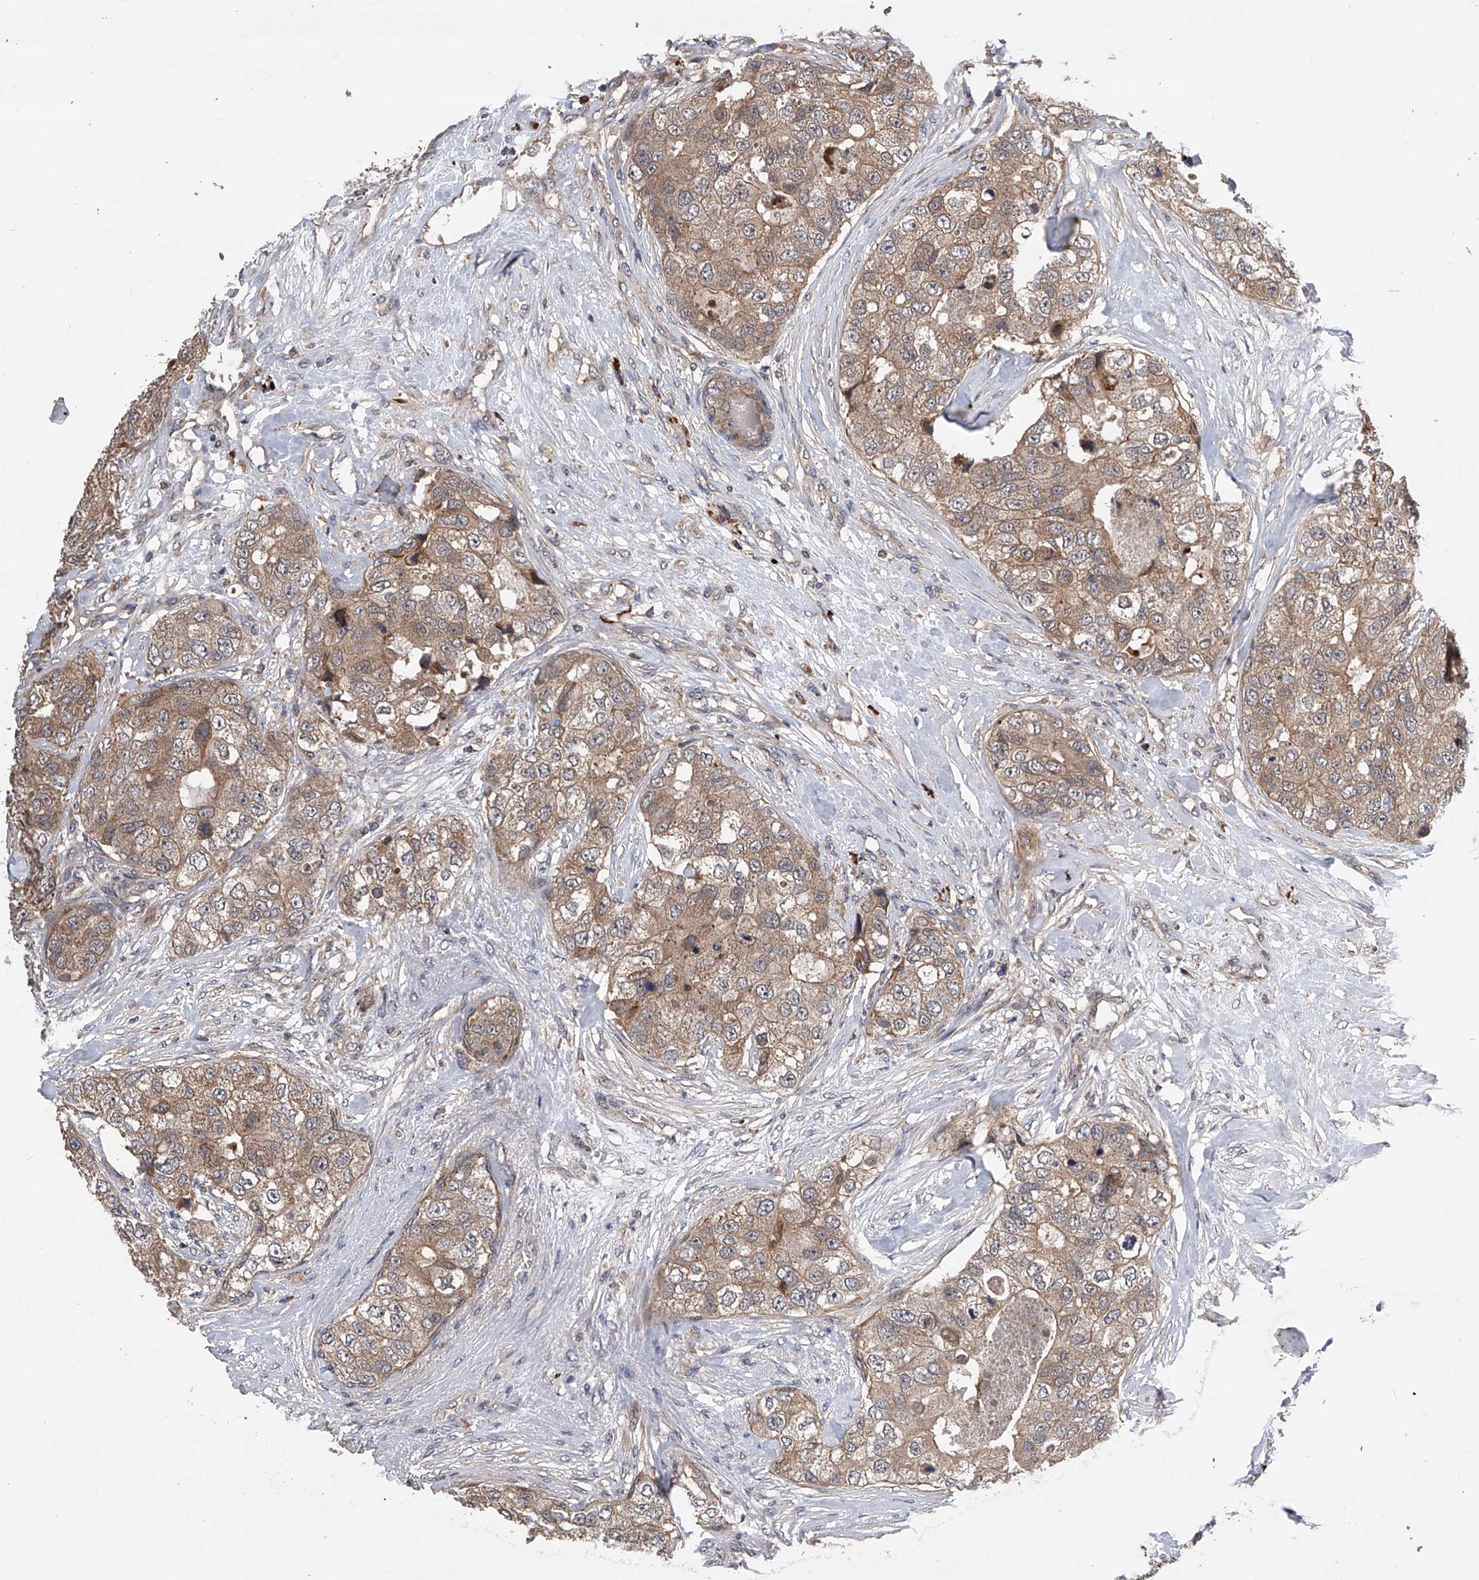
{"staining": {"intensity": "weak", "quantity": ">75%", "location": "cytoplasmic/membranous"}, "tissue": "breast cancer", "cell_type": "Tumor cells", "image_type": "cancer", "snomed": [{"axis": "morphology", "description": "Duct carcinoma"}, {"axis": "topography", "description": "Breast"}], "caption": "A brown stain labels weak cytoplasmic/membranous staining of a protein in human breast cancer tumor cells. (DAB (3,3'-diaminobenzidine) IHC with brightfield microscopy, high magnification).", "gene": "SPOCK1", "patient": {"sex": "female", "age": 62}}